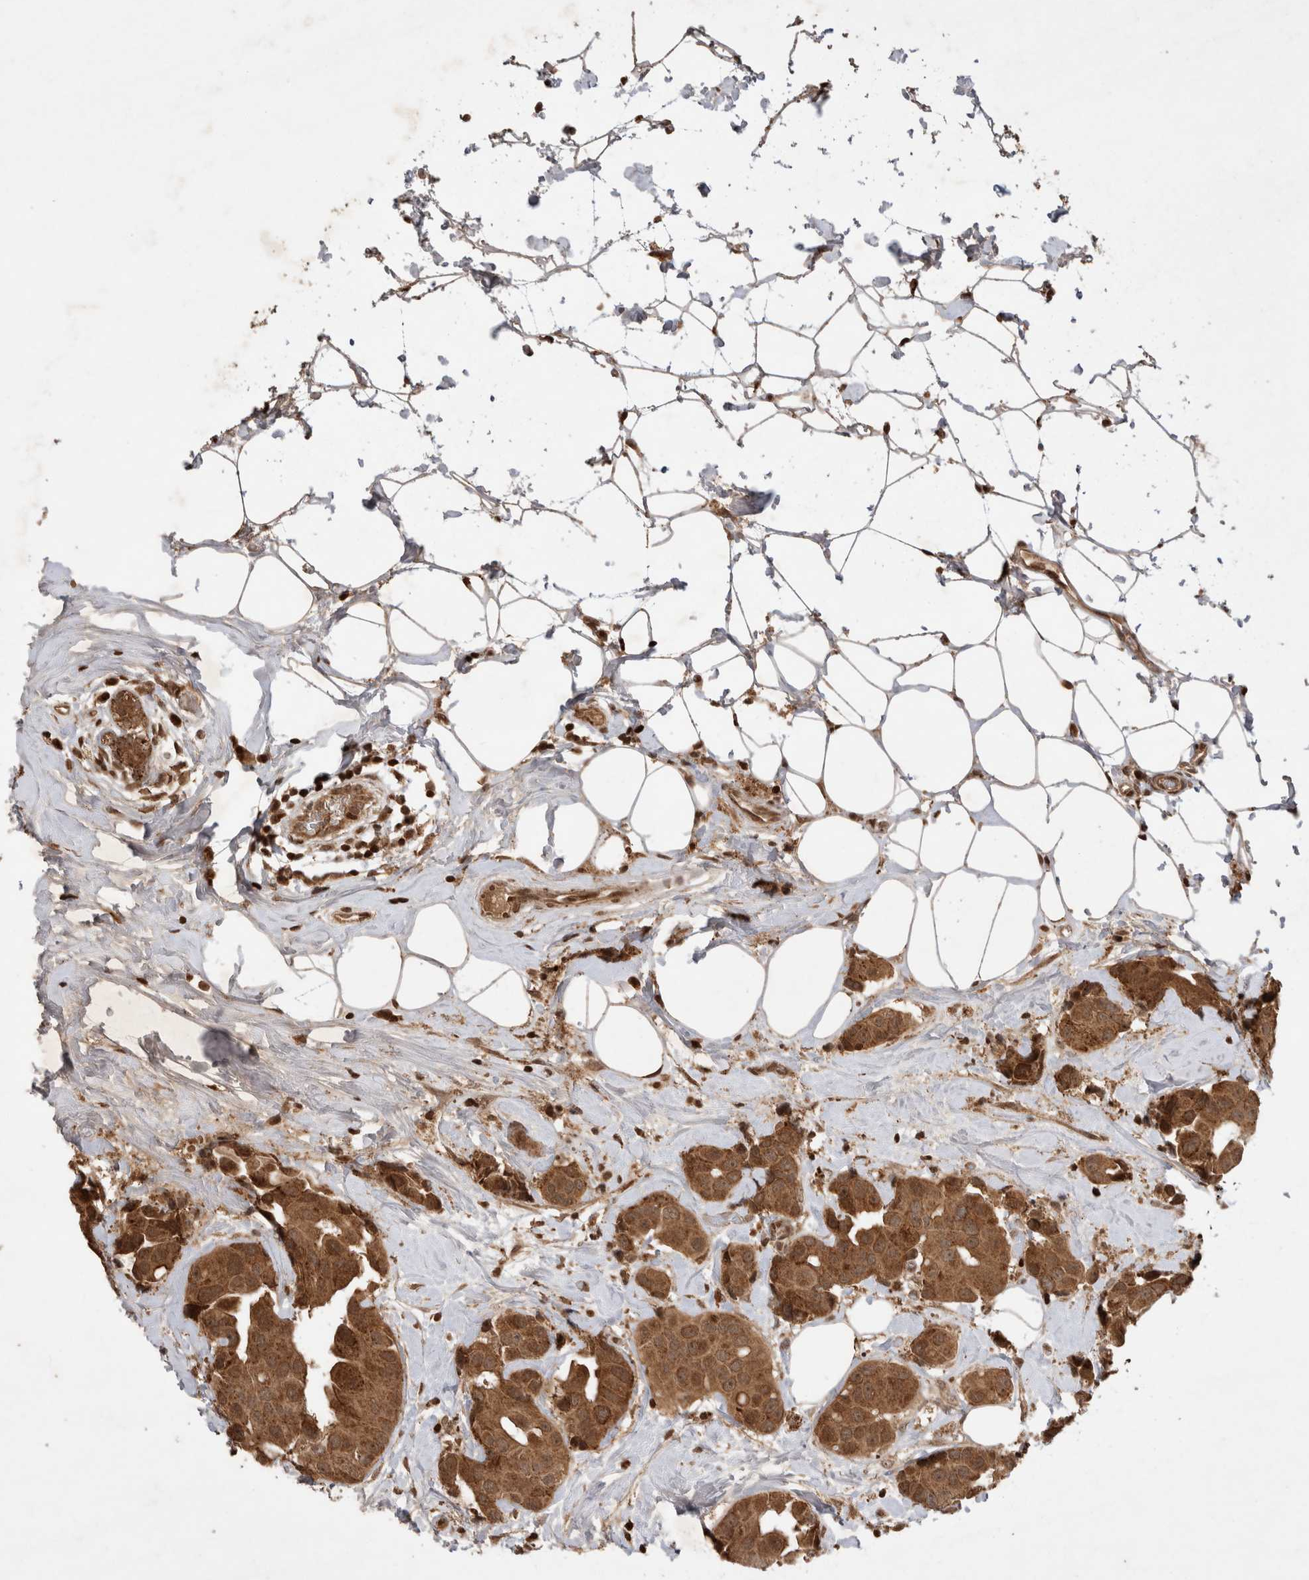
{"staining": {"intensity": "strong", "quantity": ">75%", "location": "cytoplasmic/membranous"}, "tissue": "breast cancer", "cell_type": "Tumor cells", "image_type": "cancer", "snomed": [{"axis": "morphology", "description": "Normal tissue, NOS"}, {"axis": "morphology", "description": "Duct carcinoma"}, {"axis": "topography", "description": "Breast"}], "caption": "Breast cancer stained for a protein demonstrates strong cytoplasmic/membranous positivity in tumor cells. The staining was performed using DAB, with brown indicating positive protein expression. Nuclei are stained blue with hematoxylin.", "gene": "FAM221A", "patient": {"sex": "female", "age": 39}}